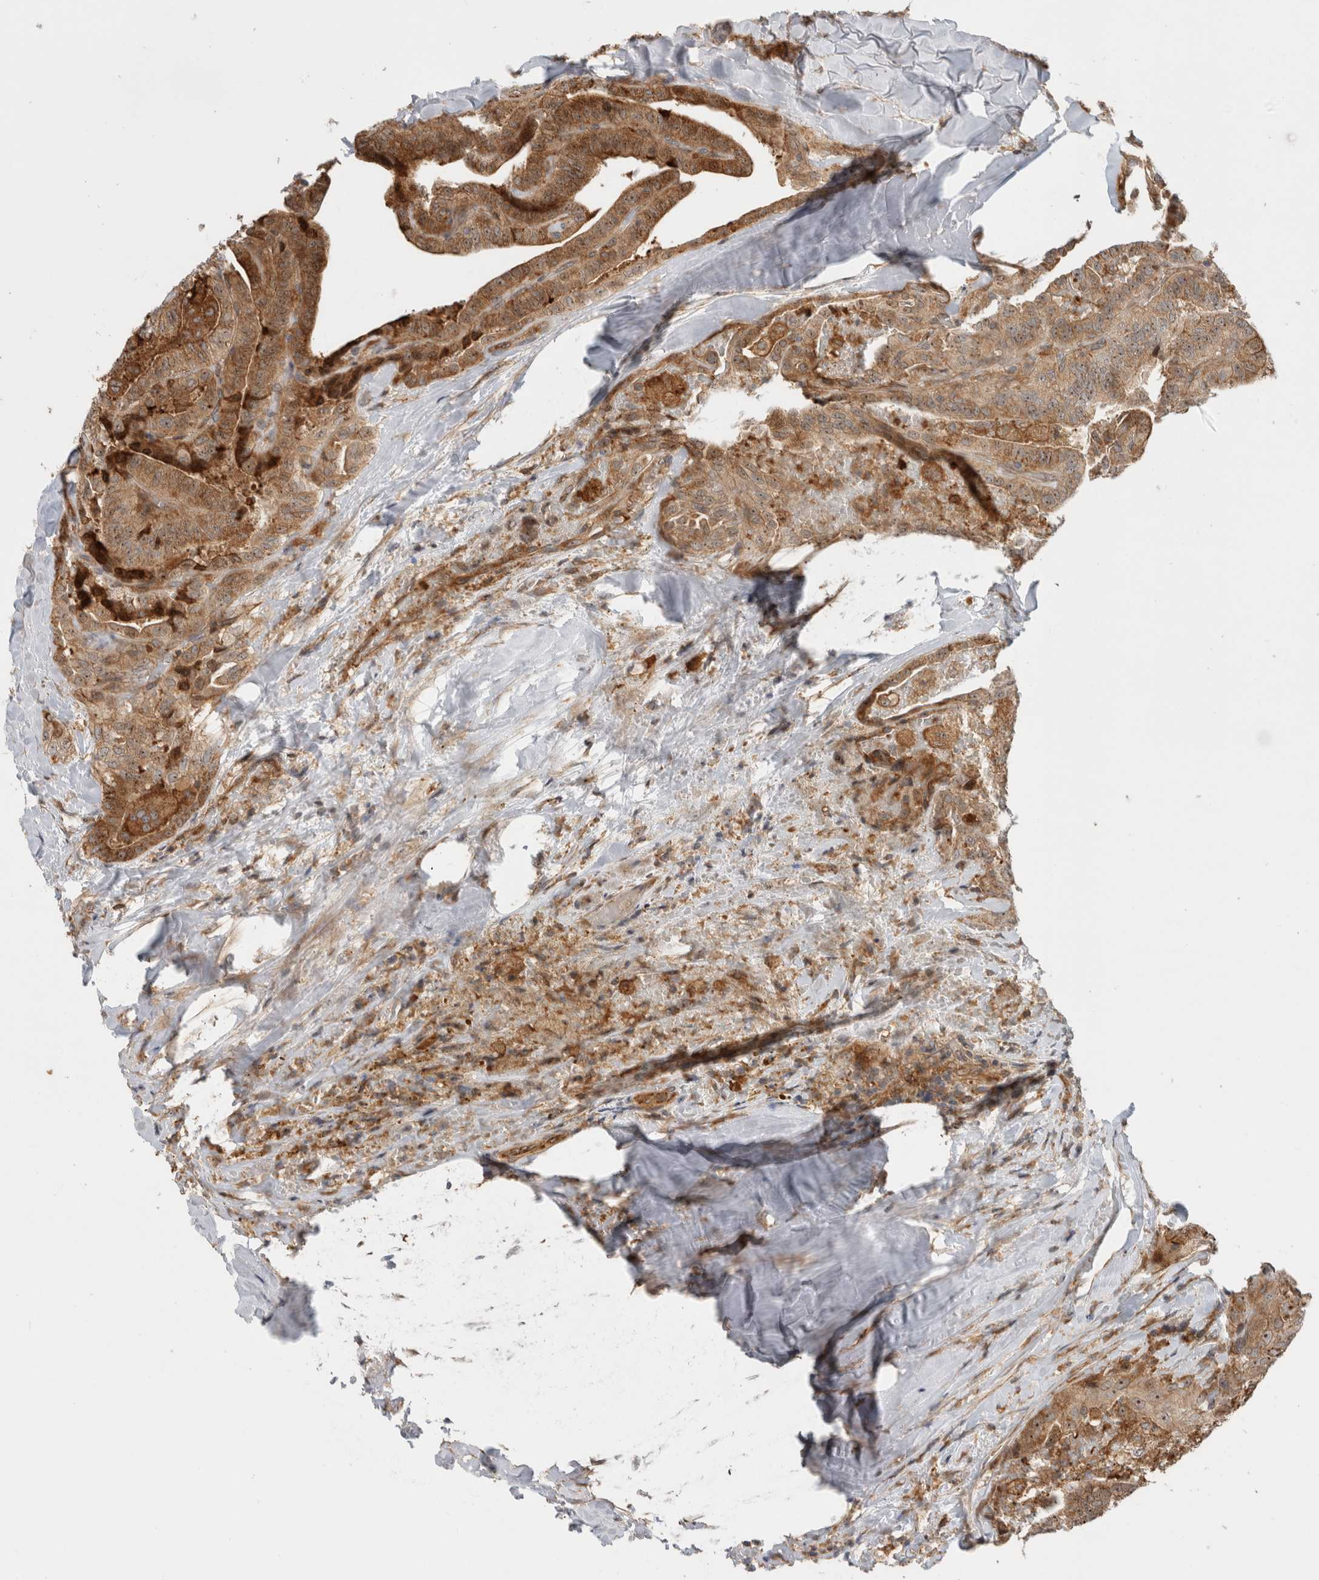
{"staining": {"intensity": "moderate", "quantity": ">75%", "location": "cytoplasmic/membranous,nuclear"}, "tissue": "thyroid cancer", "cell_type": "Tumor cells", "image_type": "cancer", "snomed": [{"axis": "morphology", "description": "Papillary adenocarcinoma, NOS"}, {"axis": "topography", "description": "Thyroid gland"}], "caption": "A photomicrograph showing moderate cytoplasmic/membranous and nuclear positivity in approximately >75% of tumor cells in thyroid cancer, as visualized by brown immunohistochemical staining.", "gene": "WASF2", "patient": {"sex": "male", "age": 77}}